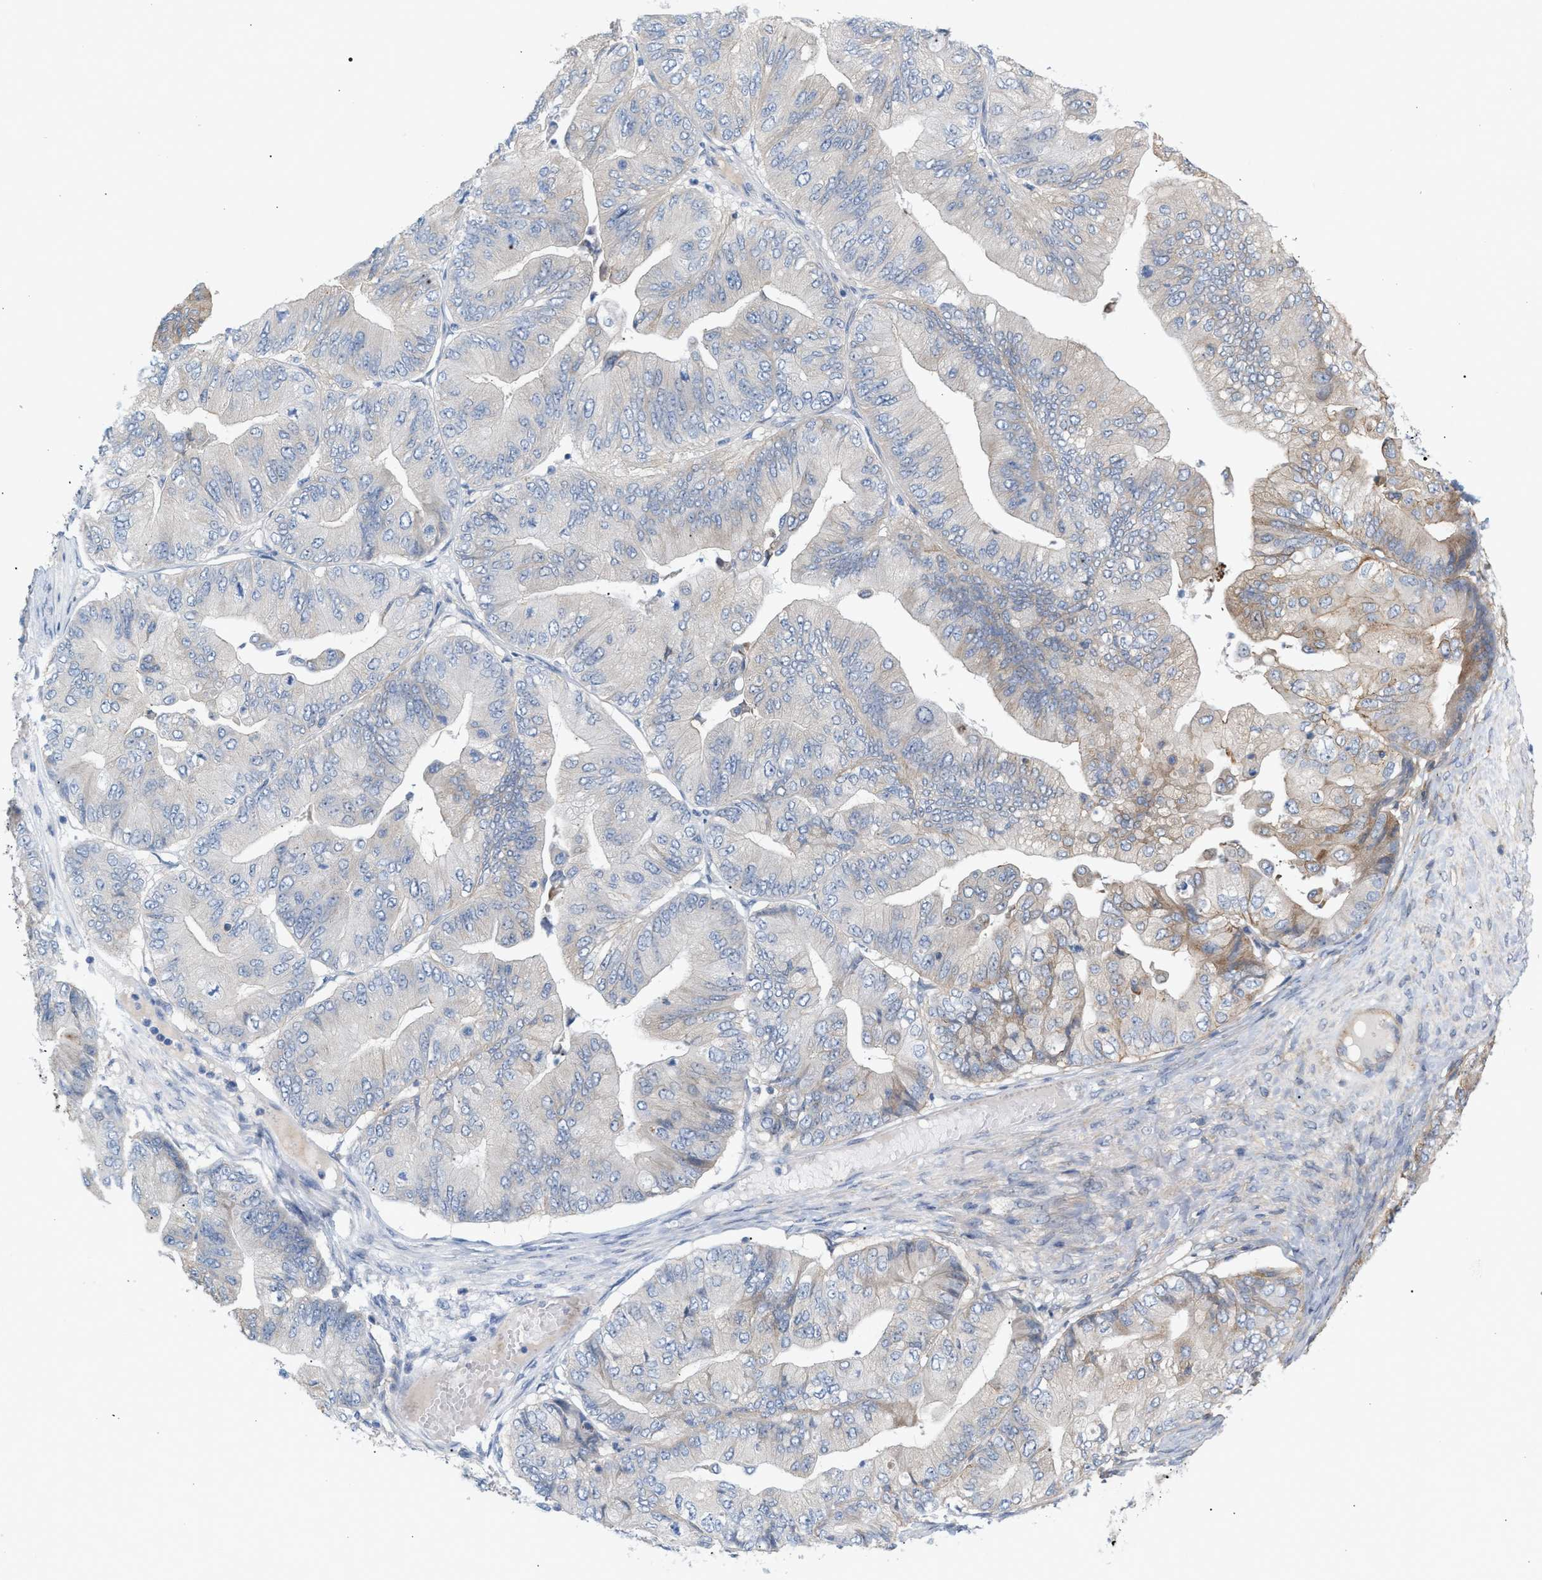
{"staining": {"intensity": "moderate", "quantity": "25%-75%", "location": "cytoplasmic/membranous"}, "tissue": "ovarian cancer", "cell_type": "Tumor cells", "image_type": "cancer", "snomed": [{"axis": "morphology", "description": "Cystadenocarcinoma, mucinous, NOS"}, {"axis": "topography", "description": "Ovary"}], "caption": "Immunohistochemistry (IHC) (DAB) staining of ovarian cancer (mucinous cystadenocarcinoma) reveals moderate cytoplasmic/membranous protein expression in about 25%-75% of tumor cells. (DAB (3,3'-diaminobenzidine) IHC, brown staining for protein, blue staining for nuclei).", "gene": "LRCH1", "patient": {"sex": "female", "age": 61}}